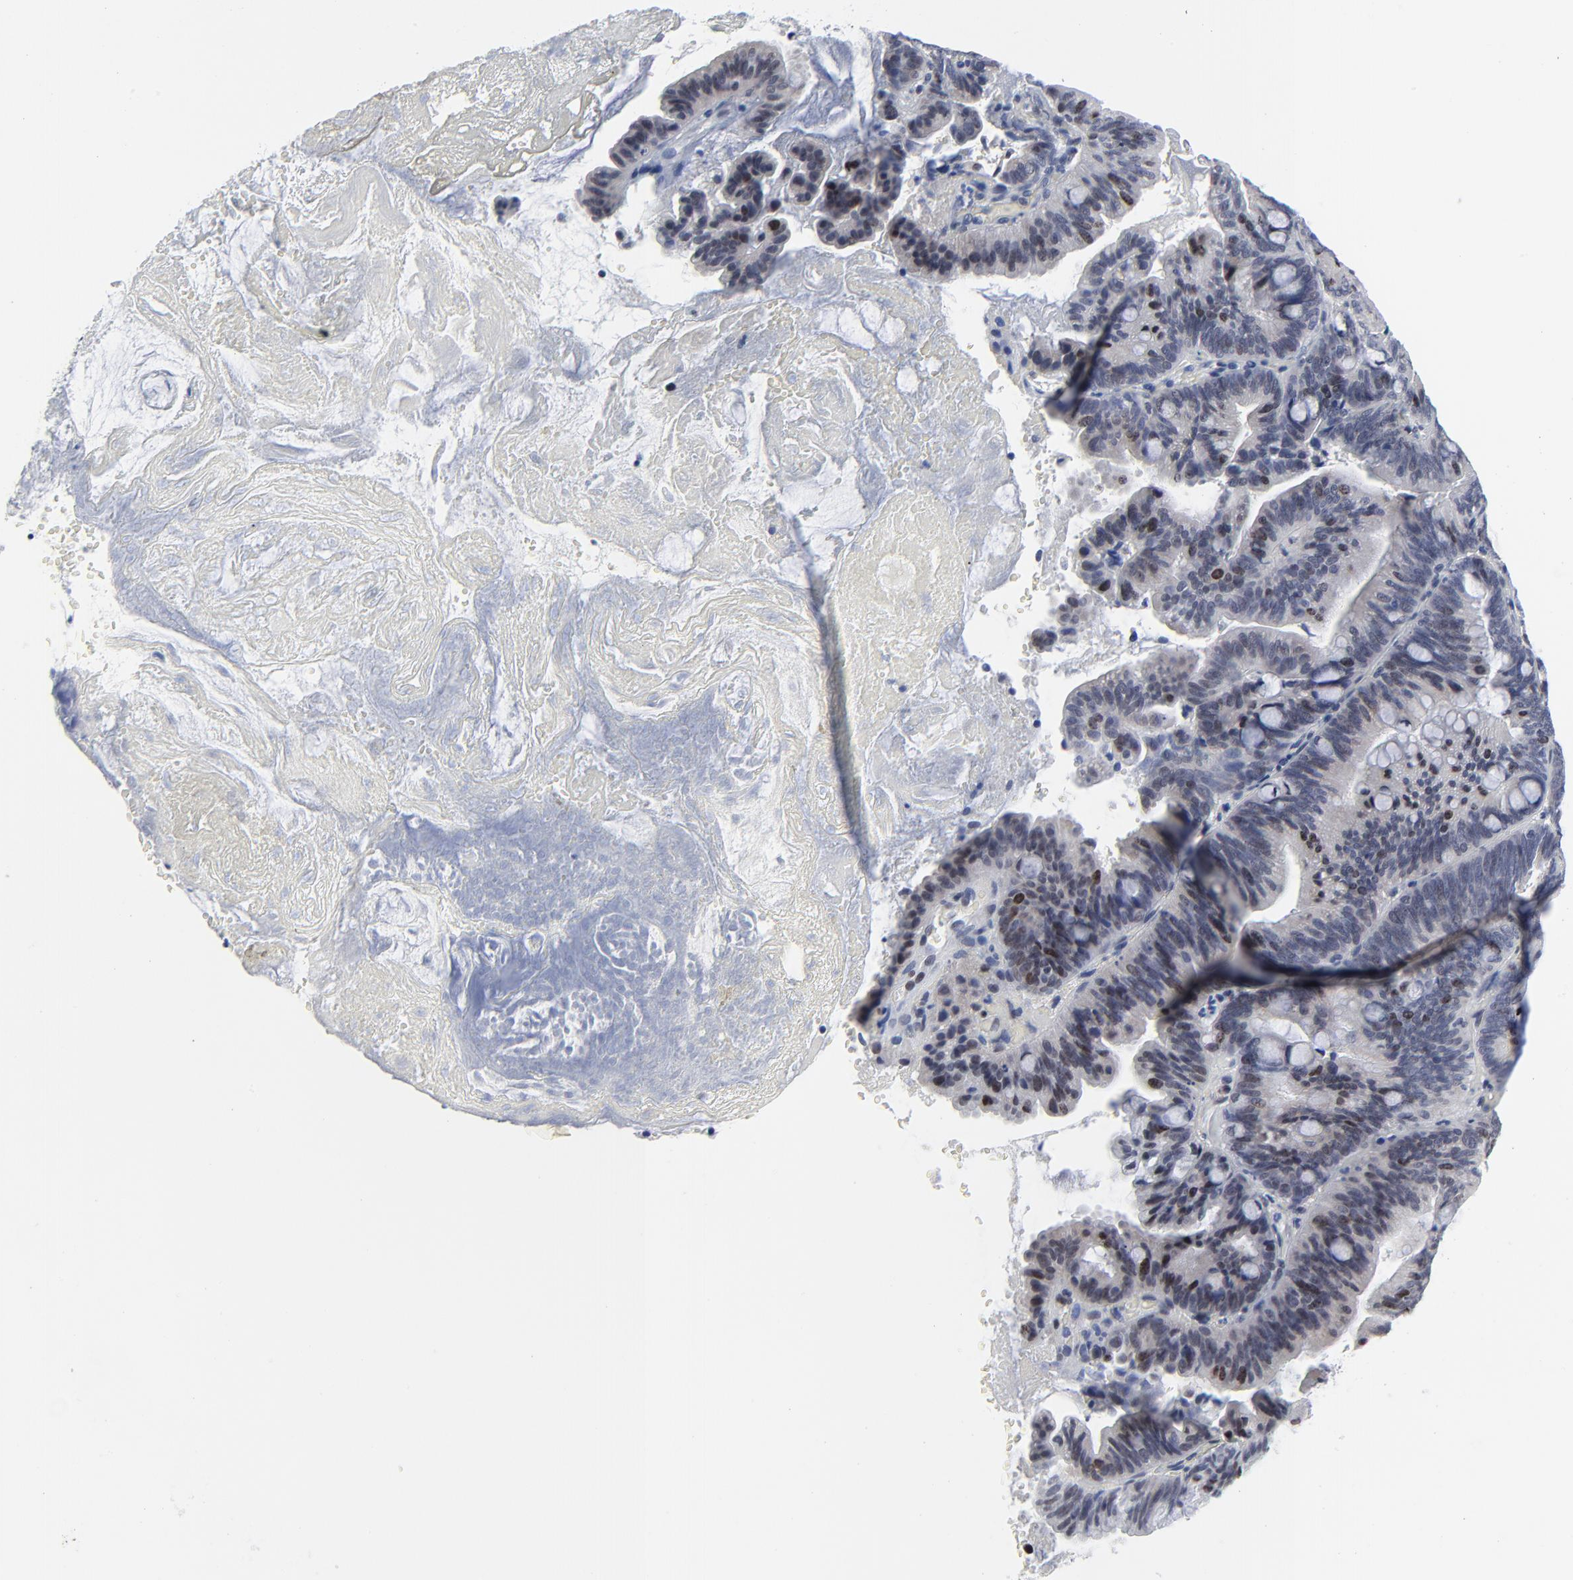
{"staining": {"intensity": "moderate", "quantity": "<25%", "location": "nuclear"}, "tissue": "pancreatic cancer", "cell_type": "Tumor cells", "image_type": "cancer", "snomed": [{"axis": "morphology", "description": "Adenocarcinoma, NOS"}, {"axis": "topography", "description": "Pancreas"}], "caption": "Pancreatic cancer stained with a protein marker shows moderate staining in tumor cells.", "gene": "ZNF589", "patient": {"sex": "male", "age": 82}}